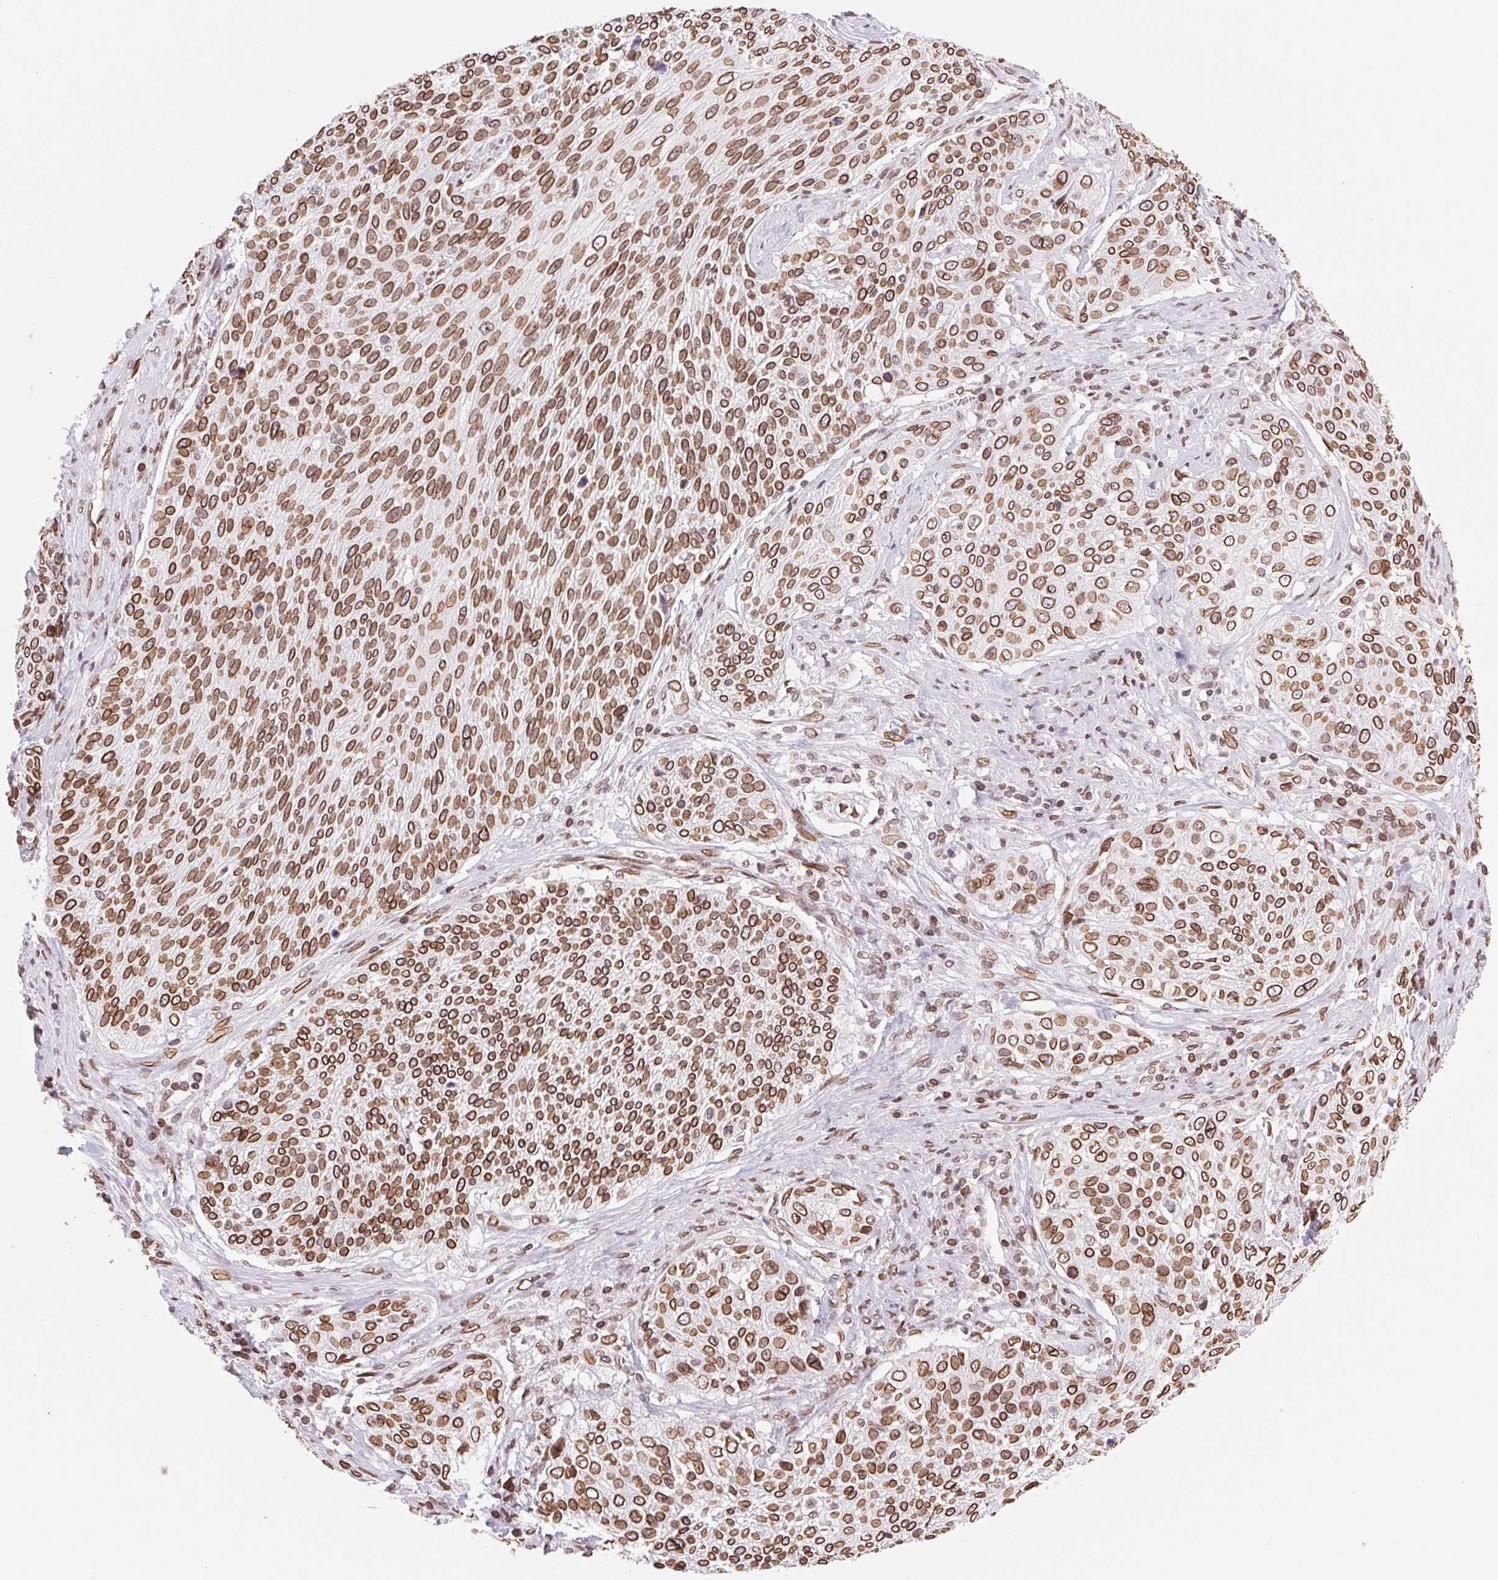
{"staining": {"intensity": "strong", "quantity": ">75%", "location": "cytoplasmic/membranous,nuclear"}, "tissue": "cervical cancer", "cell_type": "Tumor cells", "image_type": "cancer", "snomed": [{"axis": "morphology", "description": "Squamous cell carcinoma, NOS"}, {"axis": "topography", "description": "Cervix"}], "caption": "Protein analysis of cervical squamous cell carcinoma tissue exhibits strong cytoplasmic/membranous and nuclear positivity in approximately >75% of tumor cells. (DAB (3,3'-diaminobenzidine) IHC, brown staining for protein, blue staining for nuclei).", "gene": "LMNB2", "patient": {"sex": "female", "age": 31}}